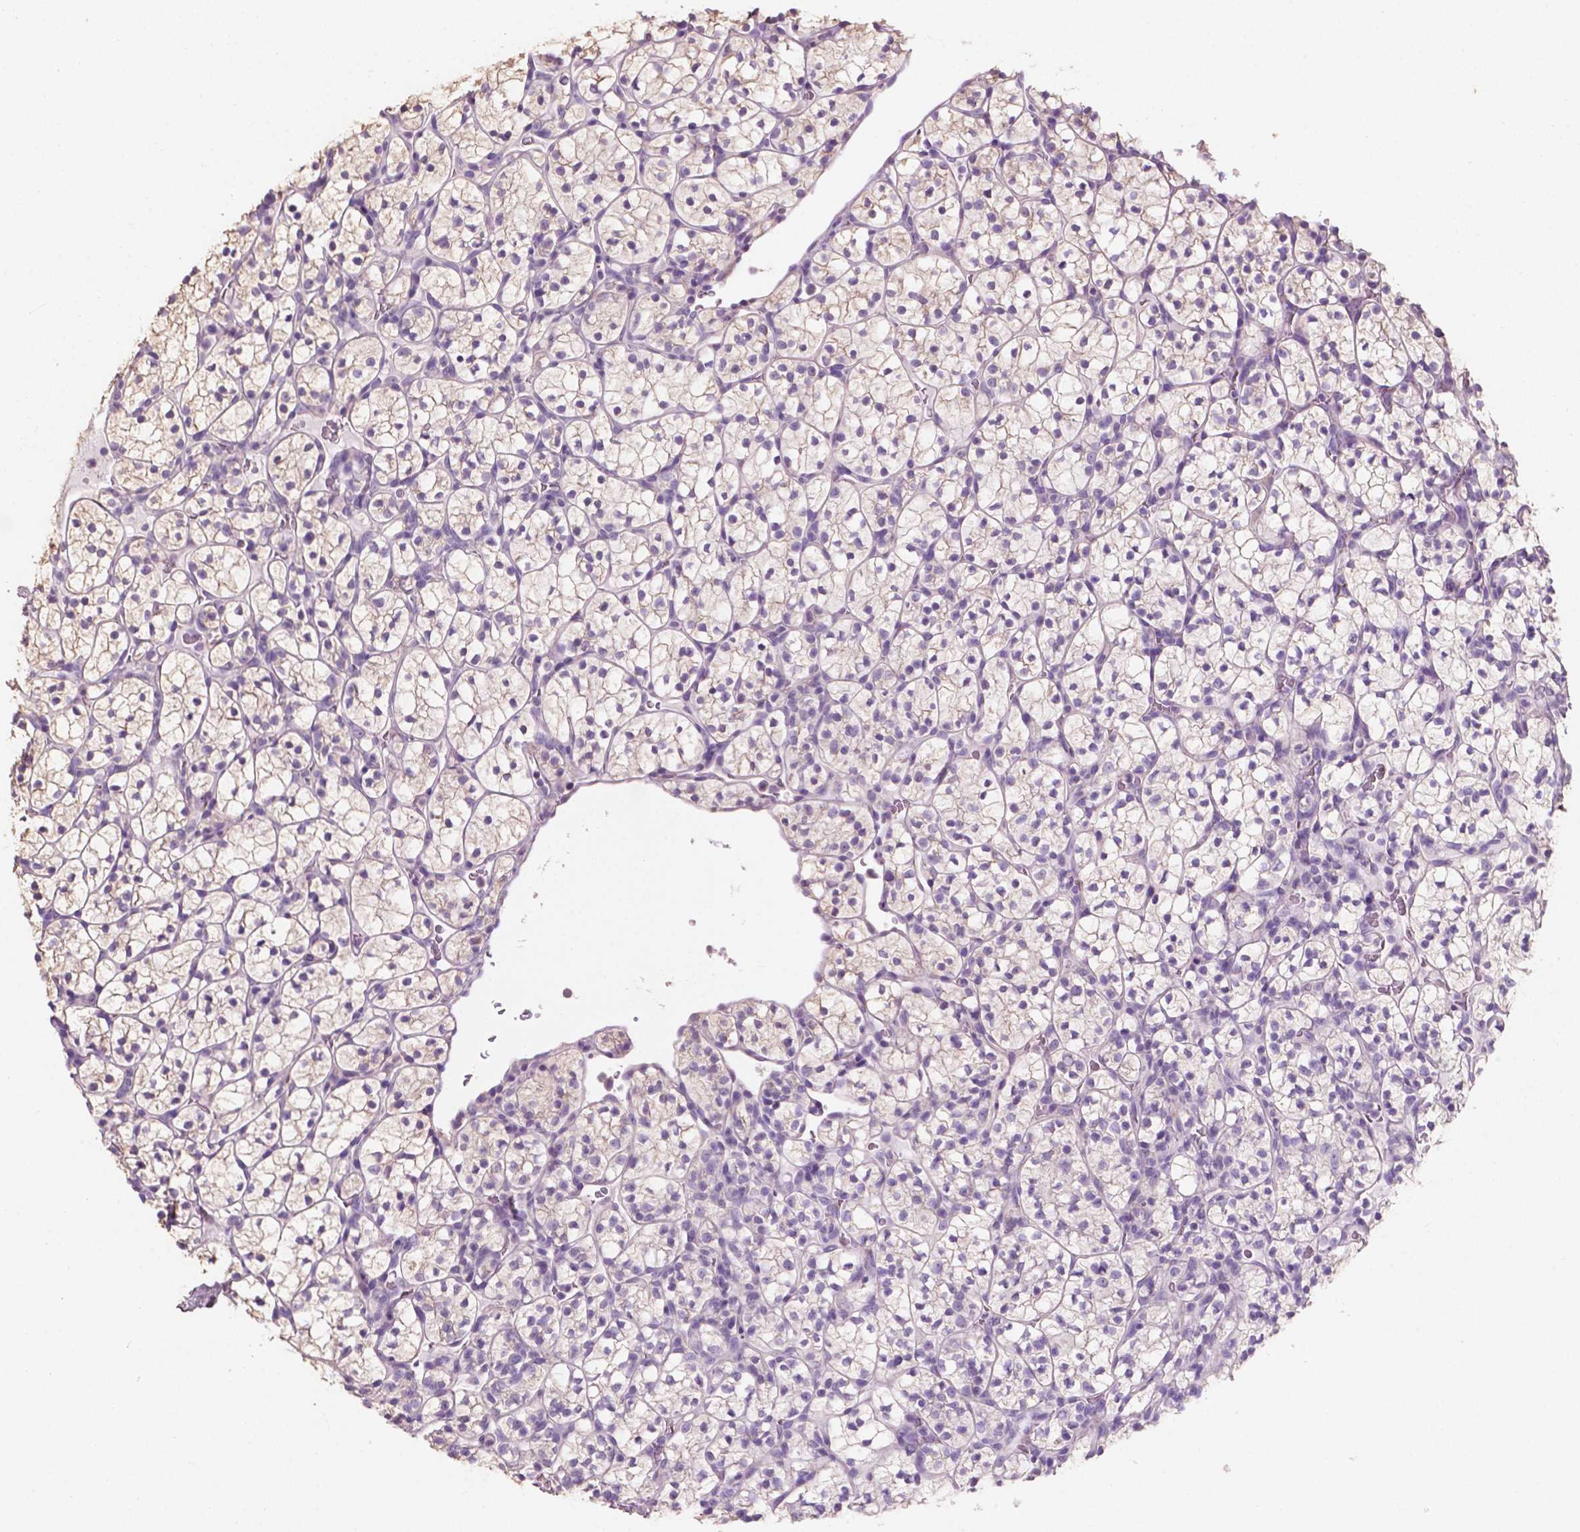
{"staining": {"intensity": "negative", "quantity": "none", "location": "none"}, "tissue": "renal cancer", "cell_type": "Tumor cells", "image_type": "cancer", "snomed": [{"axis": "morphology", "description": "Adenocarcinoma, NOS"}, {"axis": "topography", "description": "Kidney"}], "caption": "Tumor cells show no significant protein staining in renal cancer. (Immunohistochemistry (ihc), brightfield microscopy, high magnification).", "gene": "SBSN", "patient": {"sex": "female", "age": 89}}